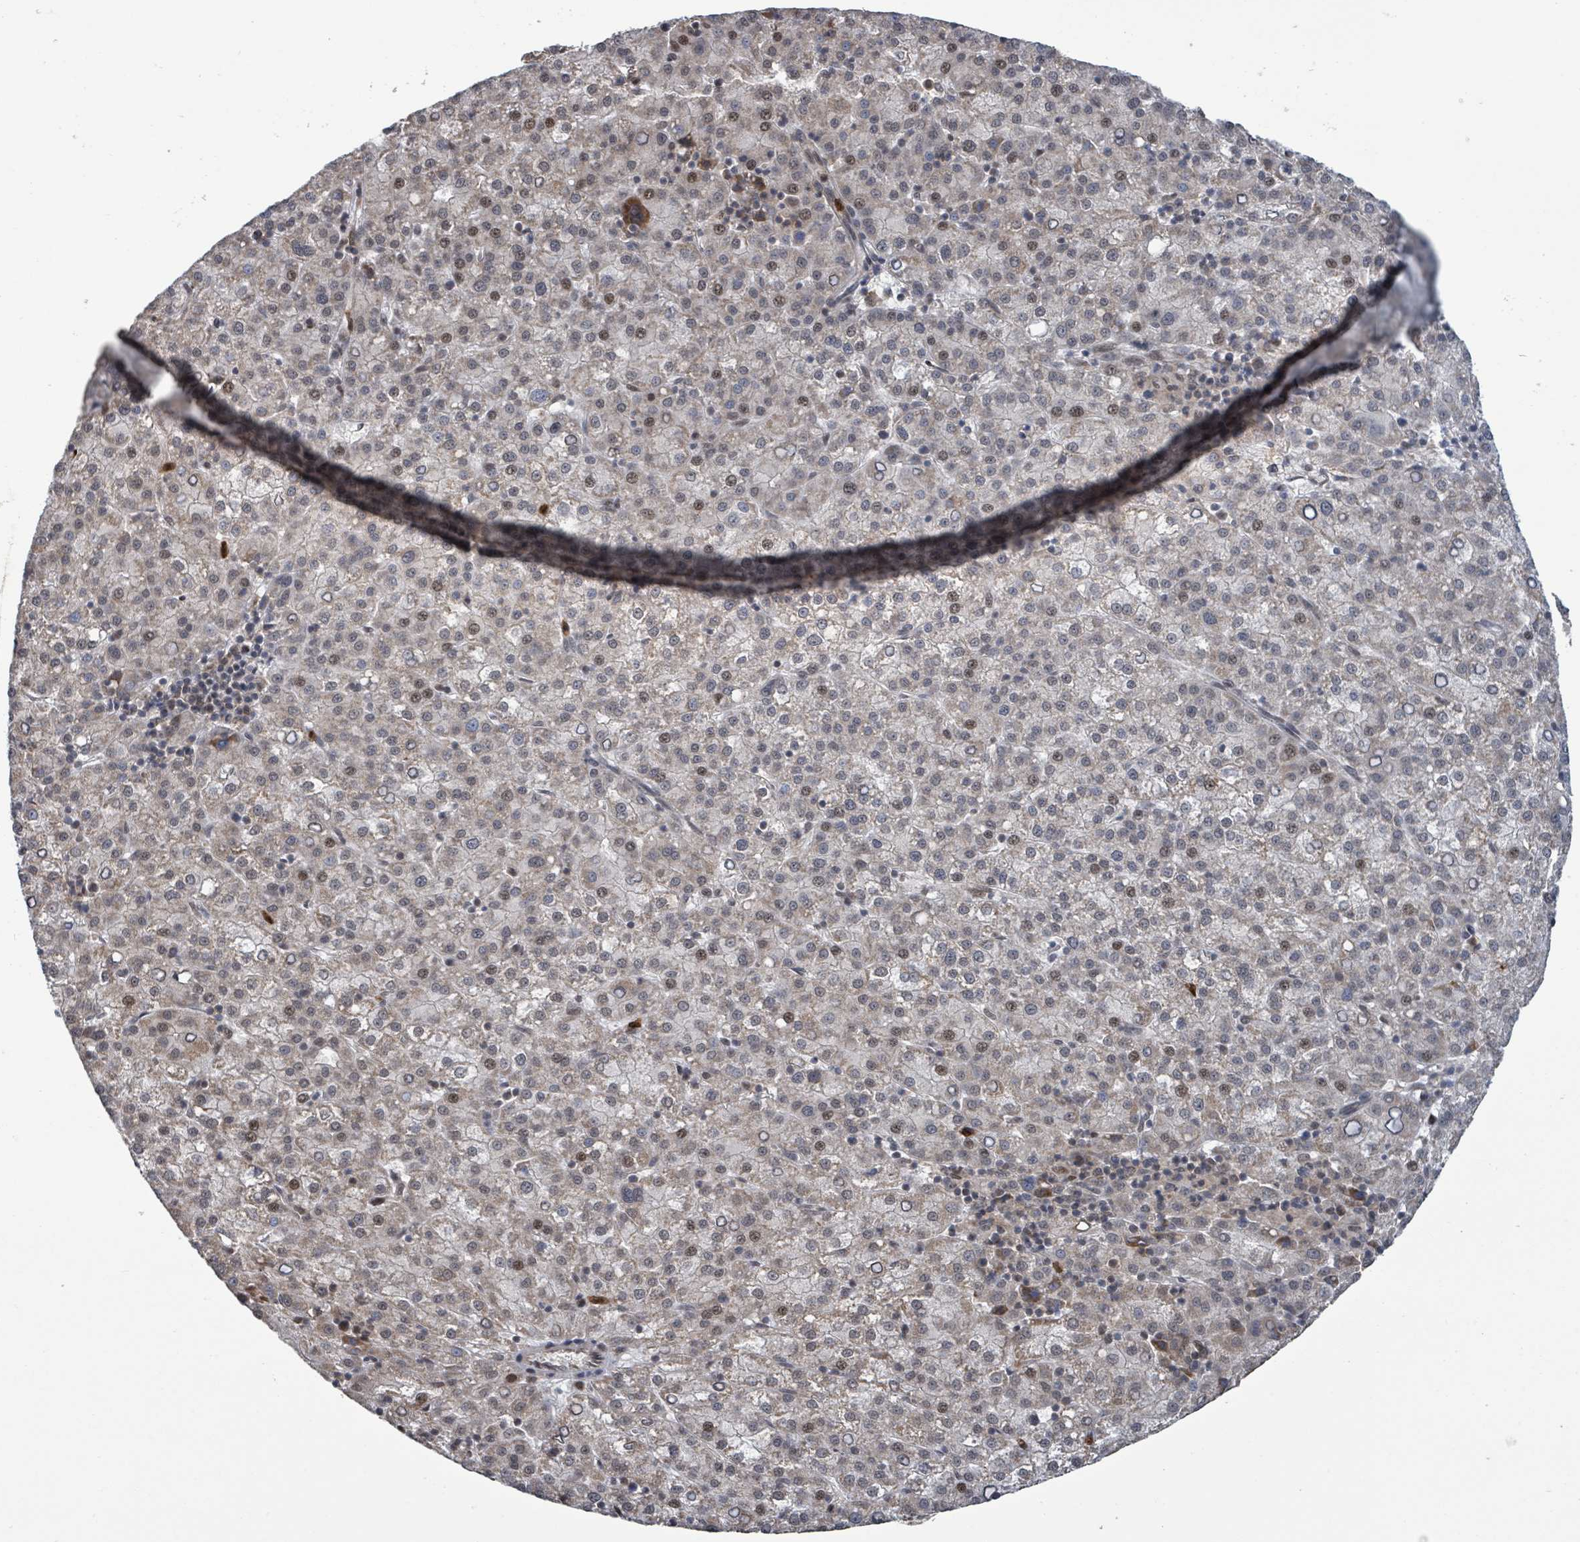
{"staining": {"intensity": "moderate", "quantity": "<25%", "location": "cytoplasmic/membranous,nuclear"}, "tissue": "liver cancer", "cell_type": "Tumor cells", "image_type": "cancer", "snomed": [{"axis": "morphology", "description": "Carcinoma, Hepatocellular, NOS"}, {"axis": "topography", "description": "Liver"}], "caption": "Immunohistochemical staining of liver cancer (hepatocellular carcinoma) reveals low levels of moderate cytoplasmic/membranous and nuclear staining in approximately <25% of tumor cells.", "gene": "COQ6", "patient": {"sex": "female", "age": 58}}